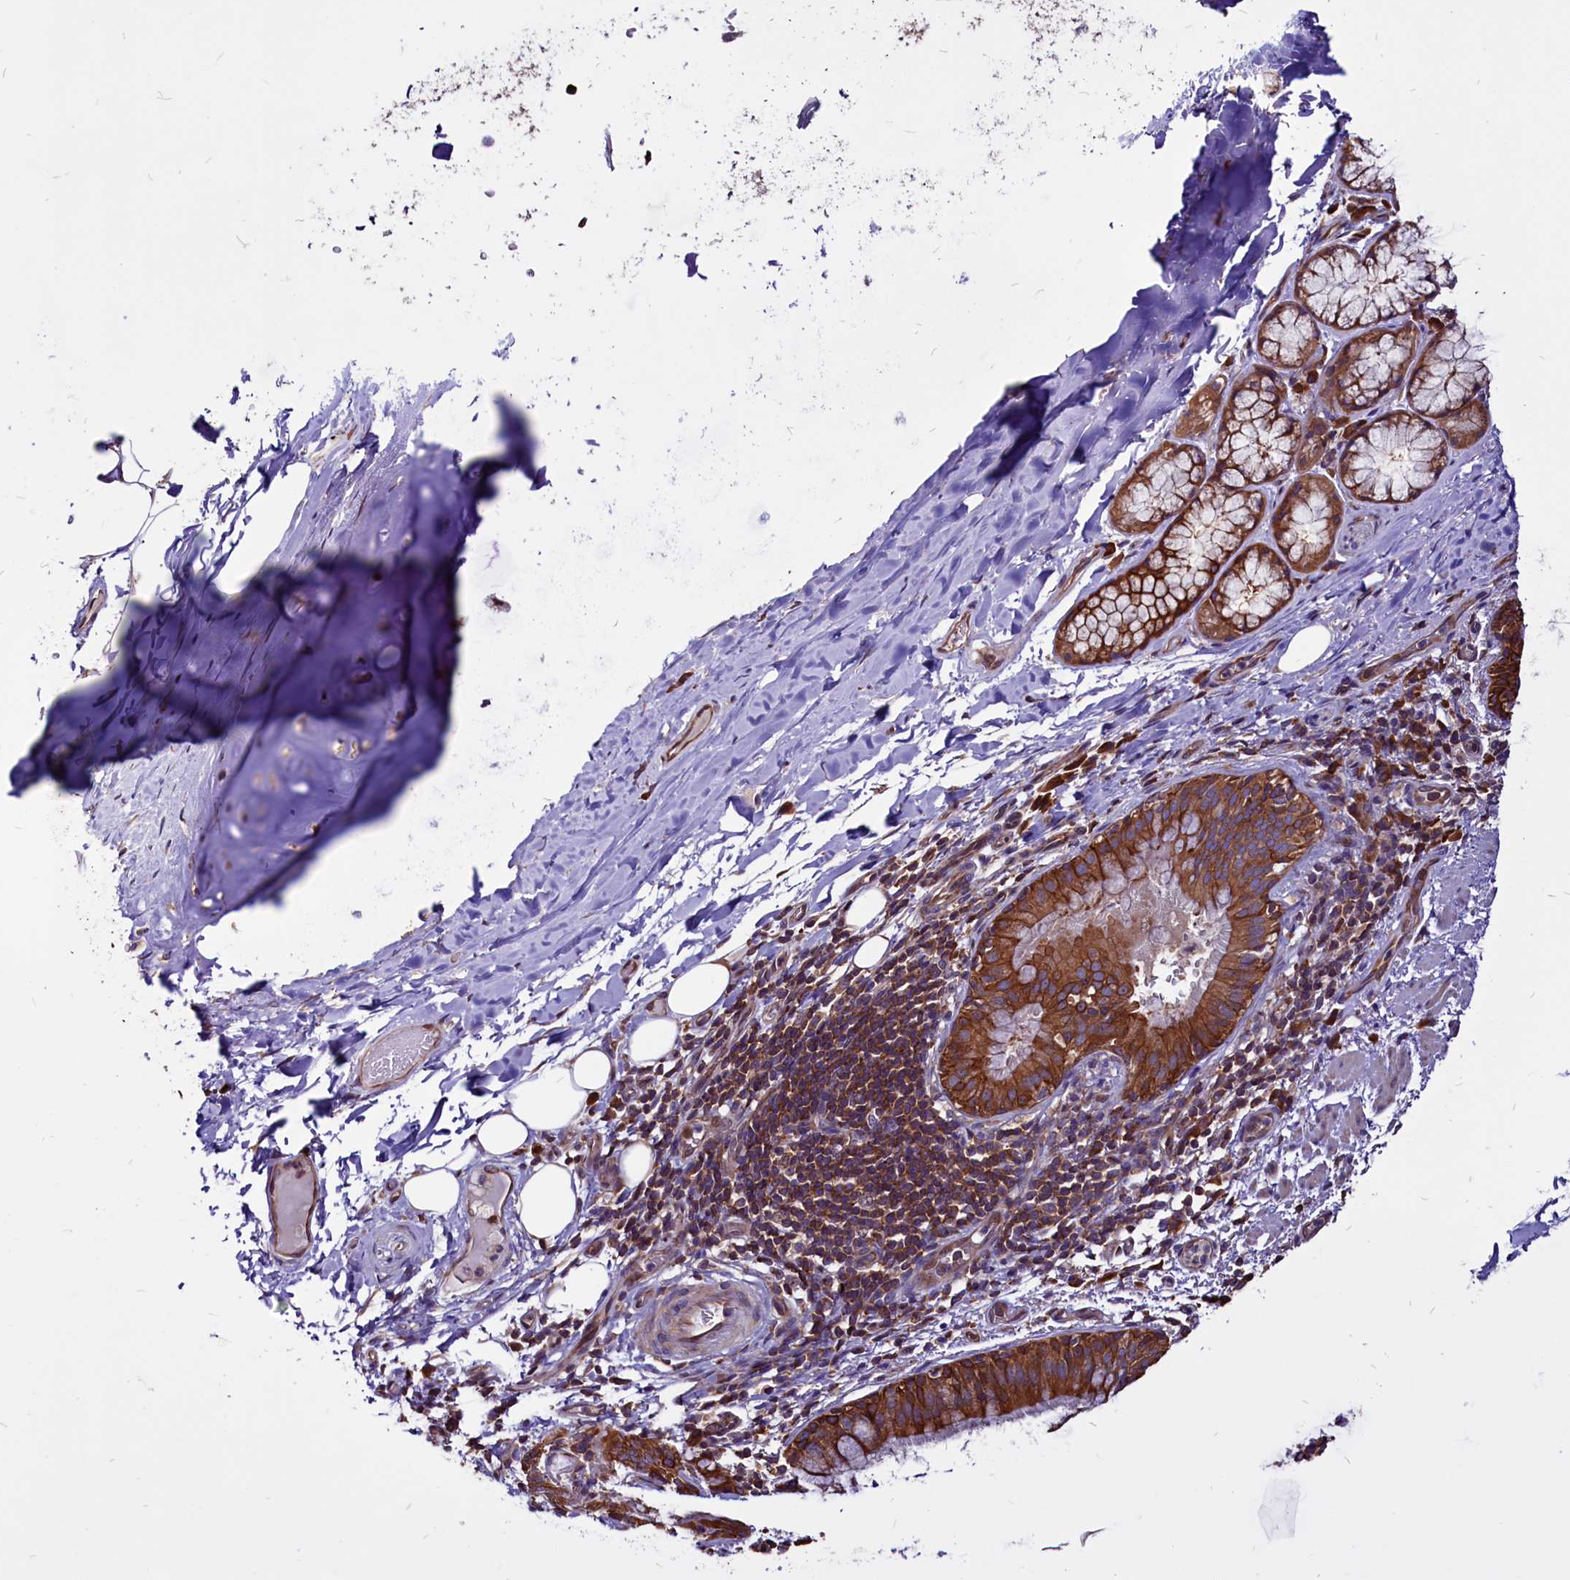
{"staining": {"intensity": "strong", "quantity": ">75%", "location": "cytoplasmic/membranous"}, "tissue": "bronchus", "cell_type": "Respiratory epithelial cells", "image_type": "normal", "snomed": [{"axis": "morphology", "description": "Normal tissue, NOS"}, {"axis": "topography", "description": "Lymph node"}, {"axis": "topography", "description": "Cartilage tissue"}, {"axis": "topography", "description": "Bronchus"}], "caption": "Immunohistochemical staining of unremarkable human bronchus demonstrates strong cytoplasmic/membranous protein expression in about >75% of respiratory epithelial cells.", "gene": "EIF3G", "patient": {"sex": "male", "age": 63}}